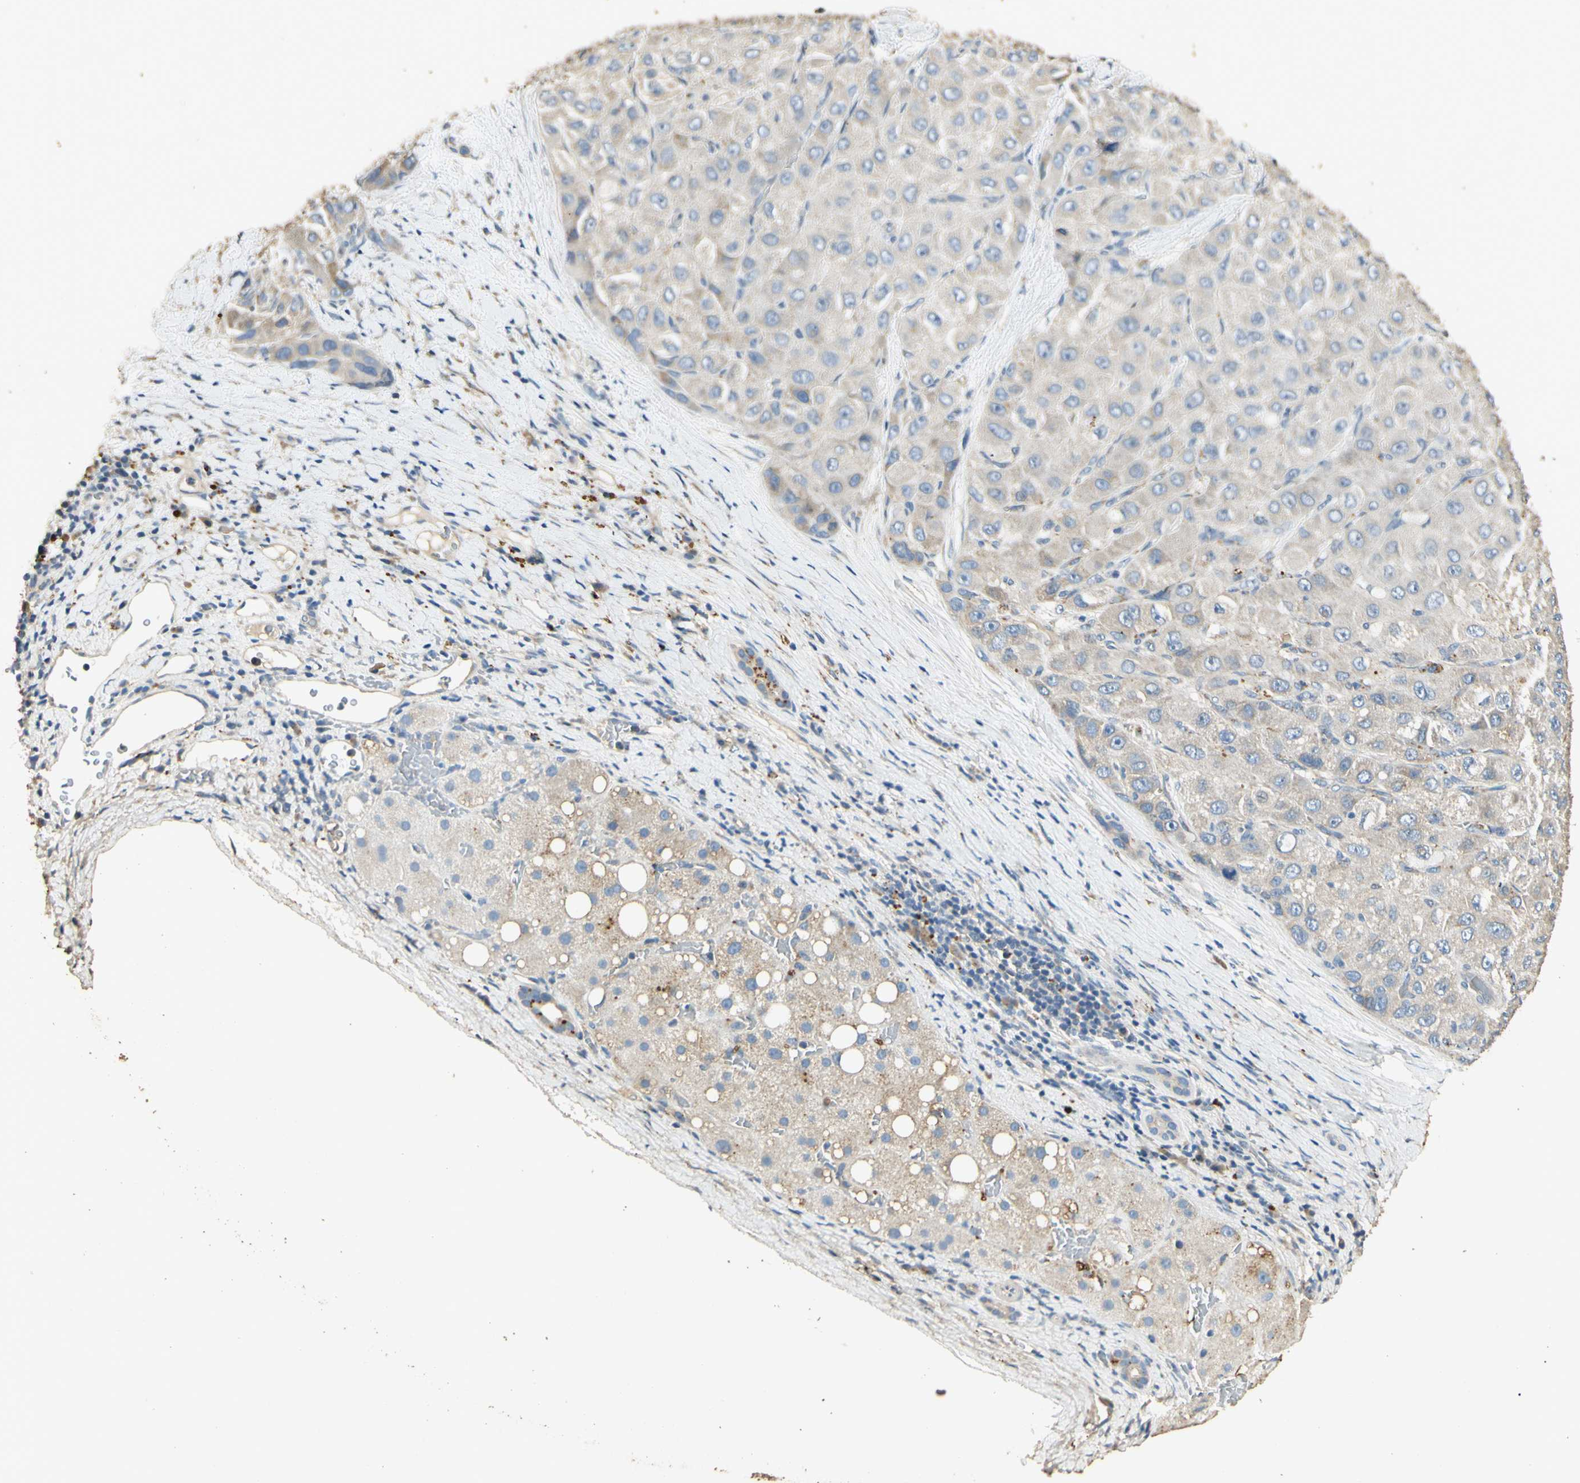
{"staining": {"intensity": "negative", "quantity": "none", "location": "none"}, "tissue": "liver cancer", "cell_type": "Tumor cells", "image_type": "cancer", "snomed": [{"axis": "morphology", "description": "Carcinoma, Hepatocellular, NOS"}, {"axis": "topography", "description": "Liver"}], "caption": "Tumor cells show no significant protein positivity in hepatocellular carcinoma (liver).", "gene": "ARHGEF17", "patient": {"sex": "male", "age": 80}}